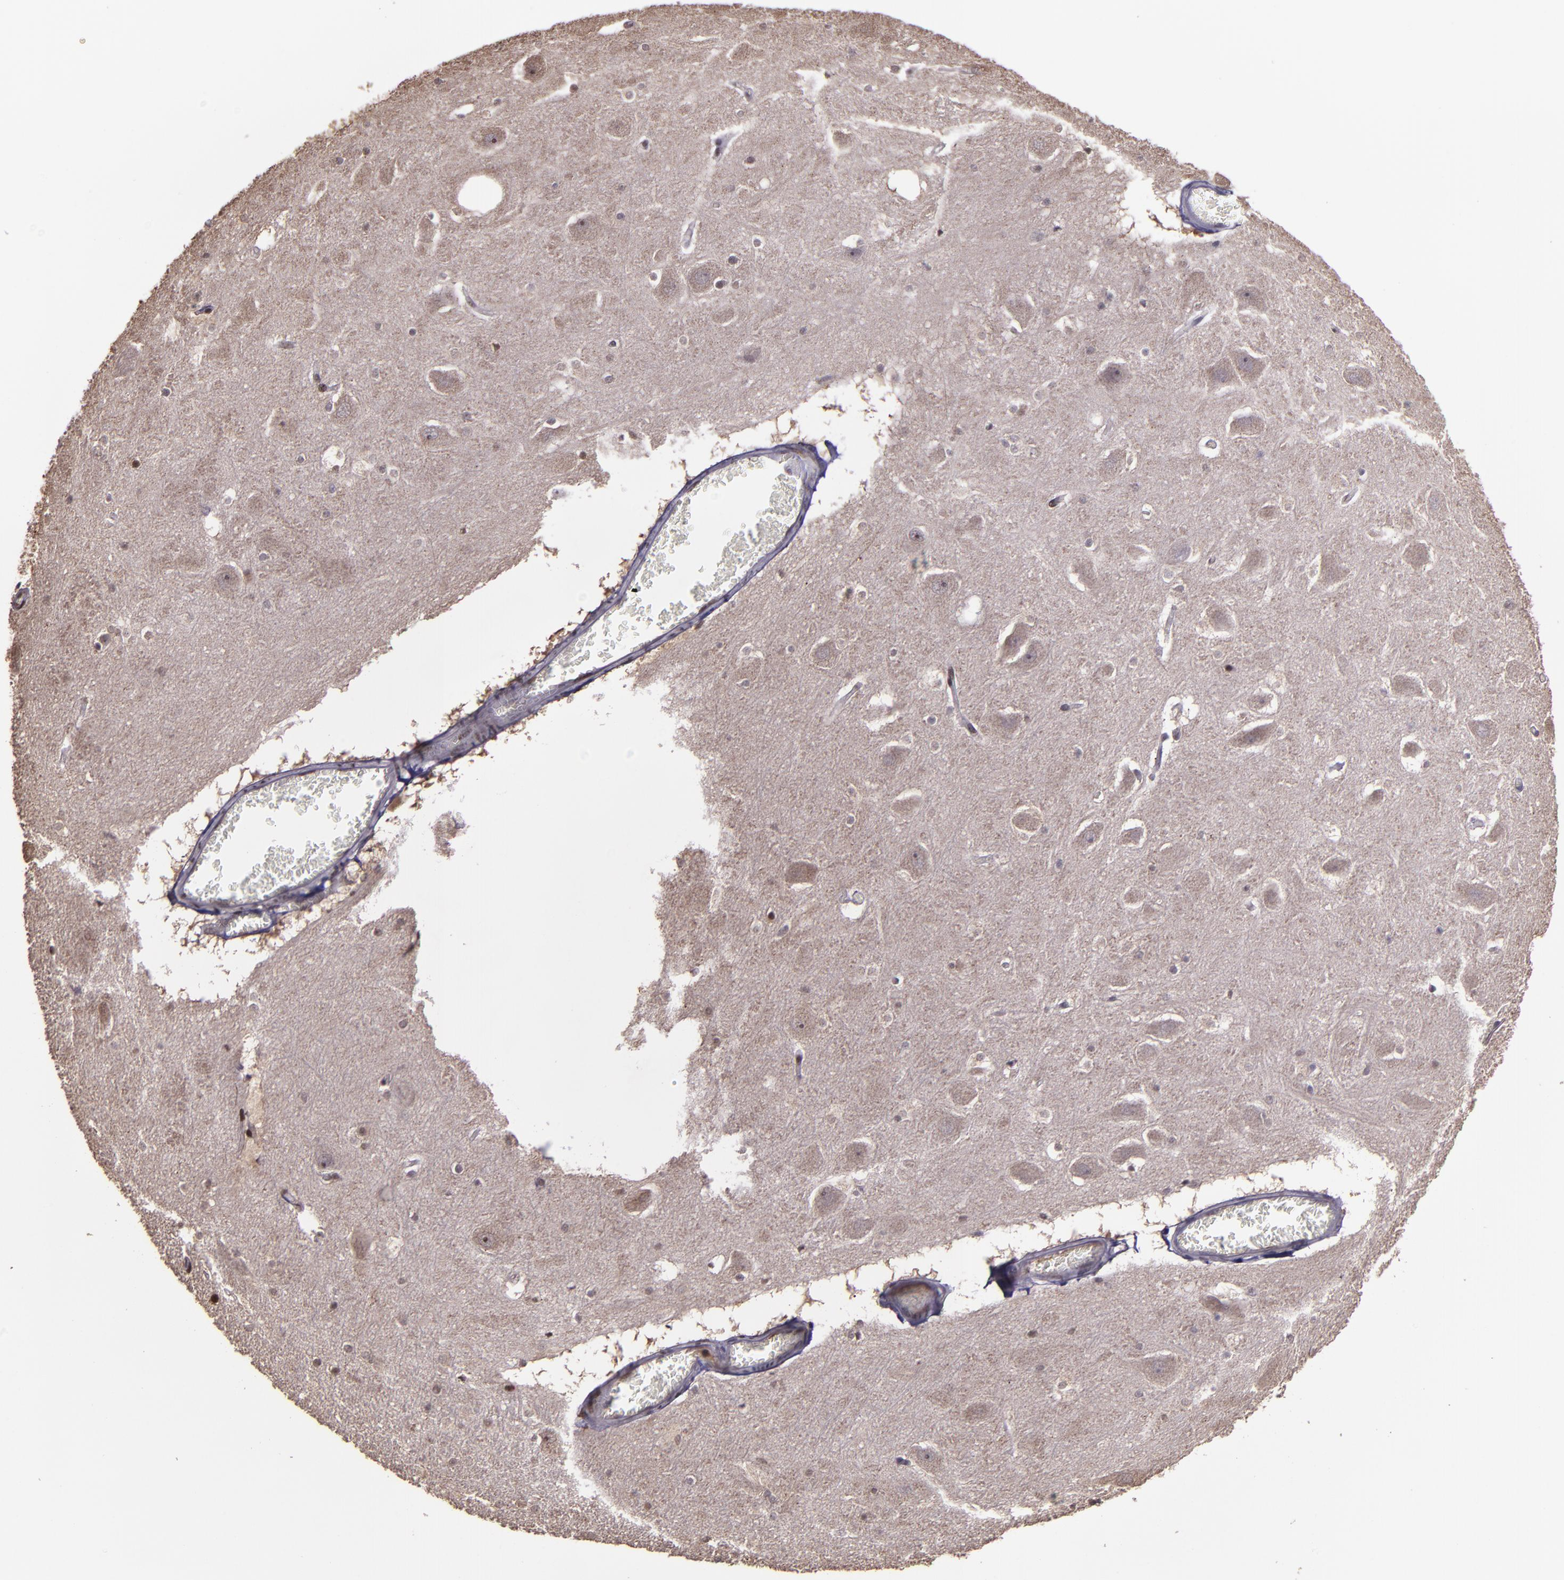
{"staining": {"intensity": "negative", "quantity": "none", "location": "none"}, "tissue": "hippocampus", "cell_type": "Glial cells", "image_type": "normal", "snomed": [{"axis": "morphology", "description": "Normal tissue, NOS"}, {"axis": "topography", "description": "Hippocampus"}], "caption": "Hippocampus was stained to show a protein in brown. There is no significant positivity in glial cells. (DAB IHC, high magnification).", "gene": "SERPINF2", "patient": {"sex": "male", "age": 45}}